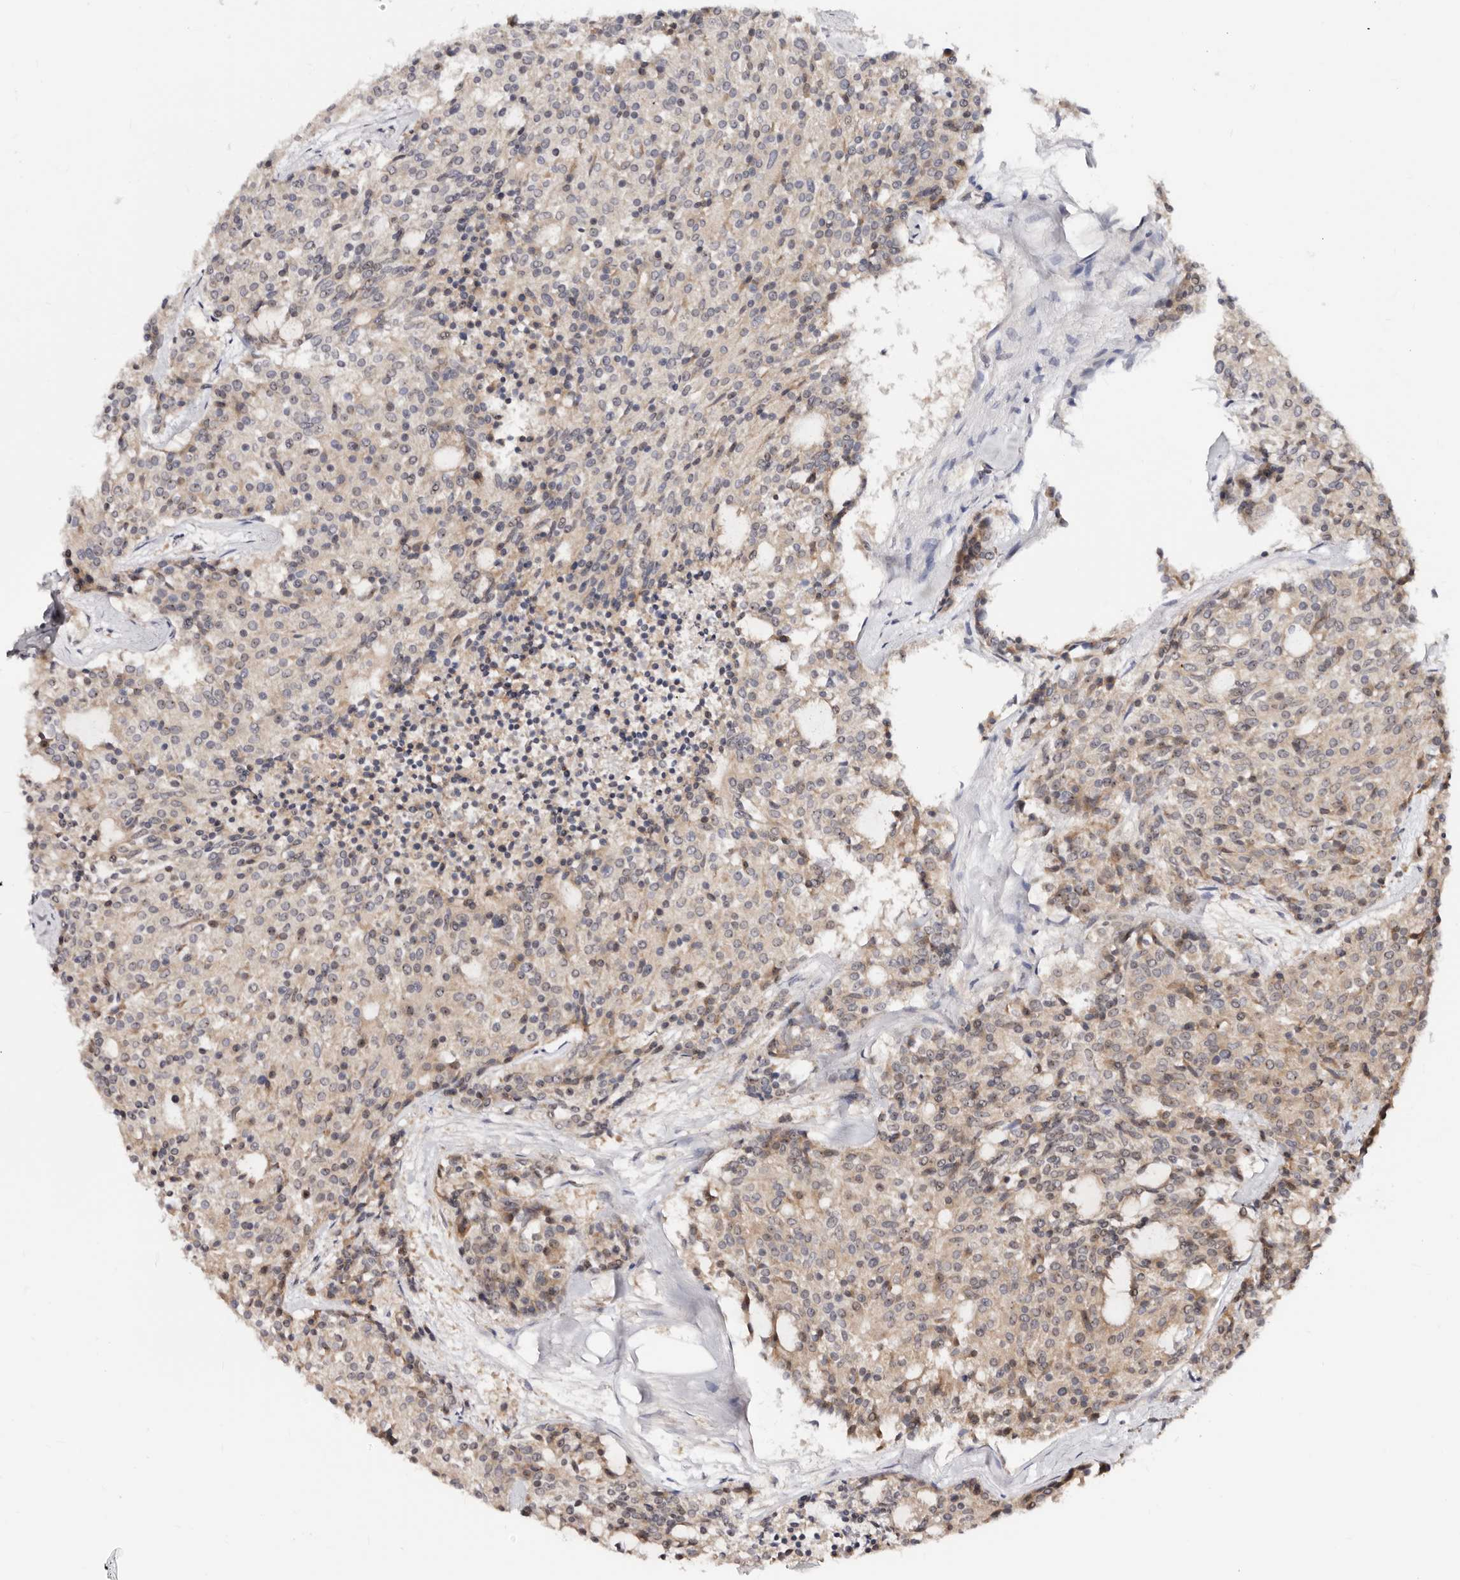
{"staining": {"intensity": "negative", "quantity": "none", "location": "none"}, "tissue": "carcinoid", "cell_type": "Tumor cells", "image_type": "cancer", "snomed": [{"axis": "morphology", "description": "Carcinoid, malignant, NOS"}, {"axis": "topography", "description": "Pancreas"}], "caption": "Carcinoid stained for a protein using IHC displays no expression tumor cells.", "gene": "APOL6", "patient": {"sex": "female", "age": 54}}